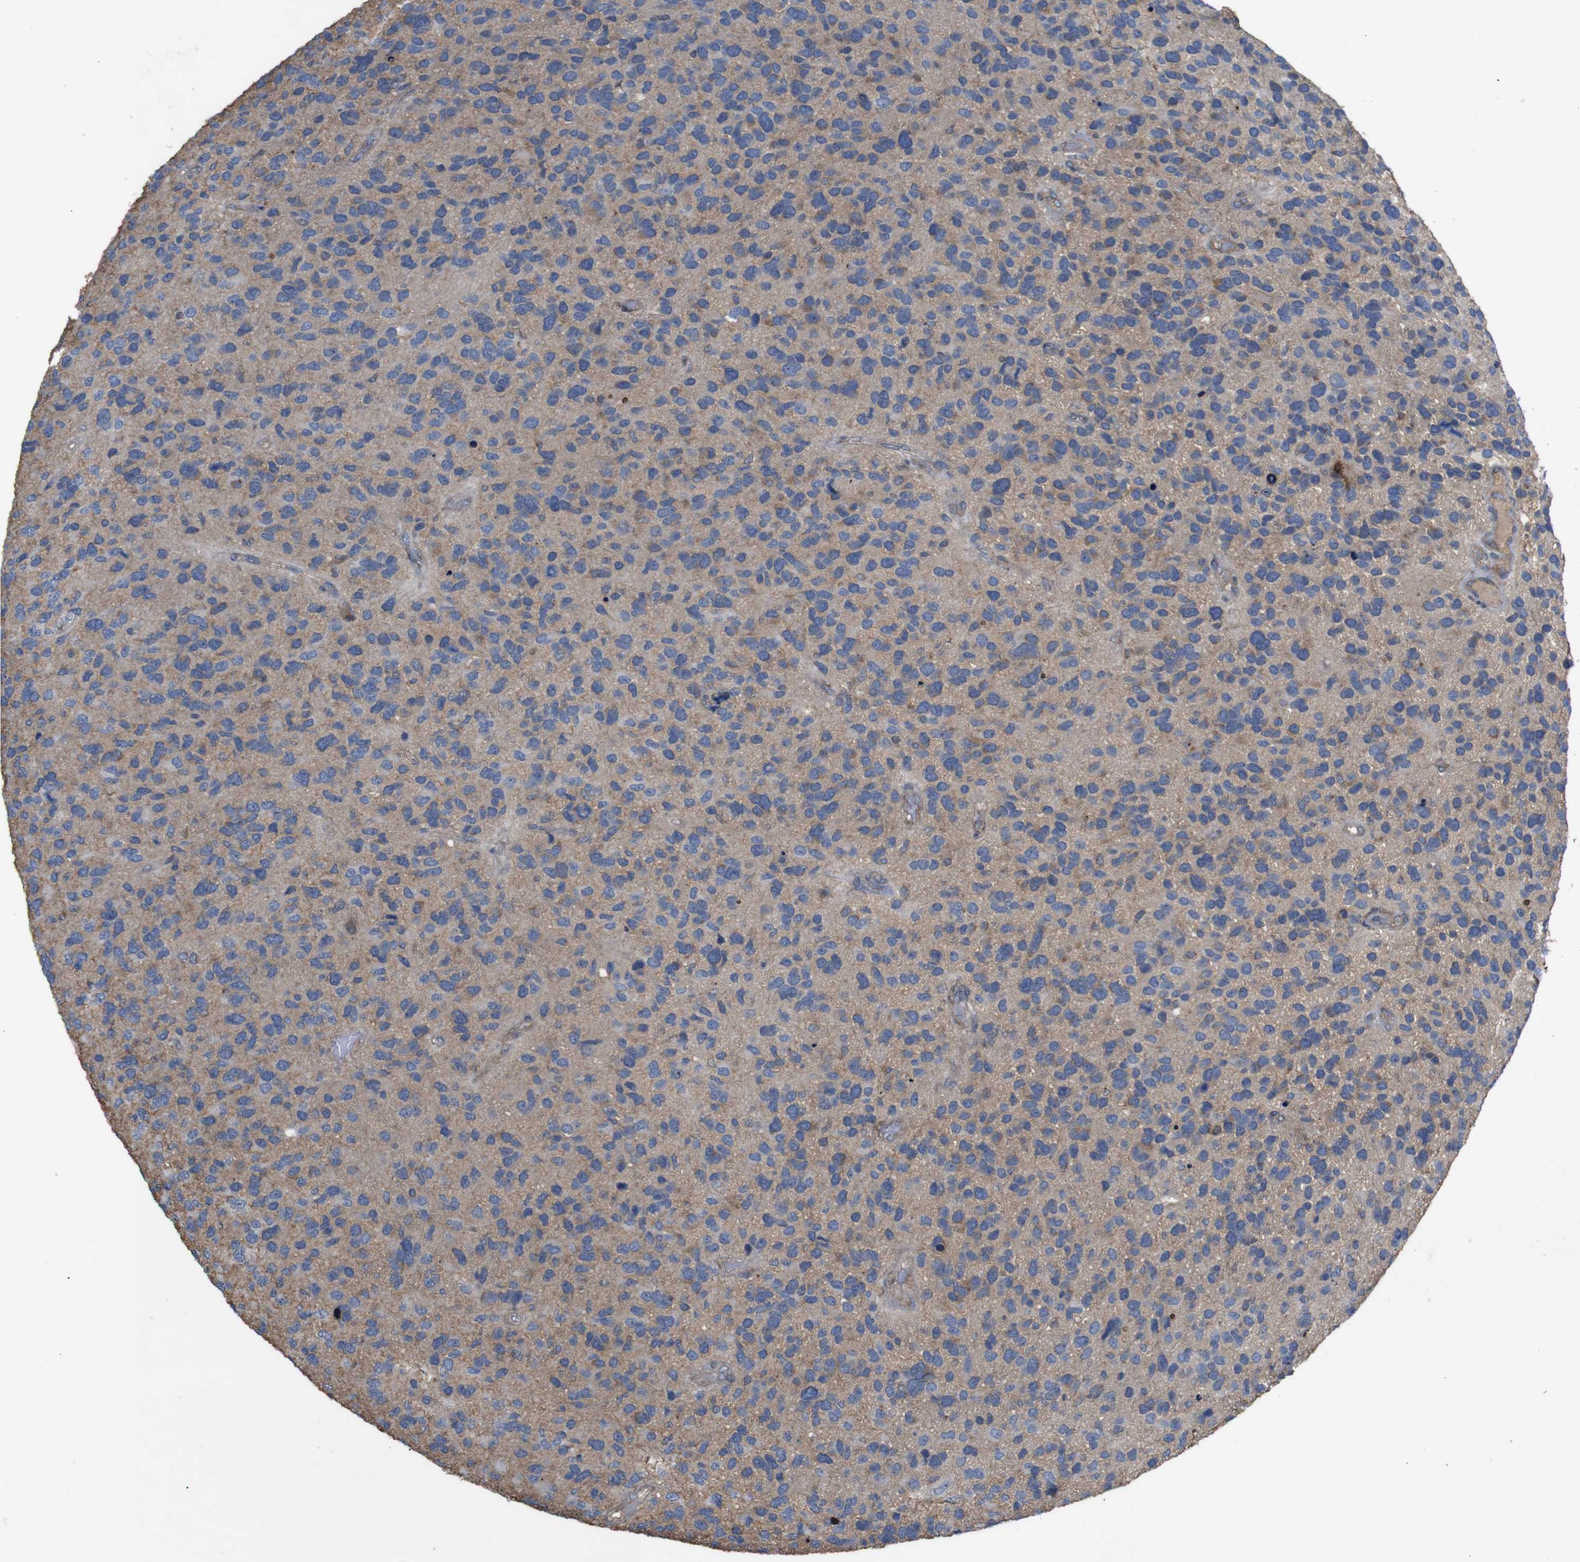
{"staining": {"intensity": "negative", "quantity": "none", "location": "none"}, "tissue": "glioma", "cell_type": "Tumor cells", "image_type": "cancer", "snomed": [{"axis": "morphology", "description": "Glioma, malignant, High grade"}, {"axis": "topography", "description": "Brain"}], "caption": "A photomicrograph of glioma stained for a protein shows no brown staining in tumor cells.", "gene": "PTPN1", "patient": {"sex": "female", "age": 58}}